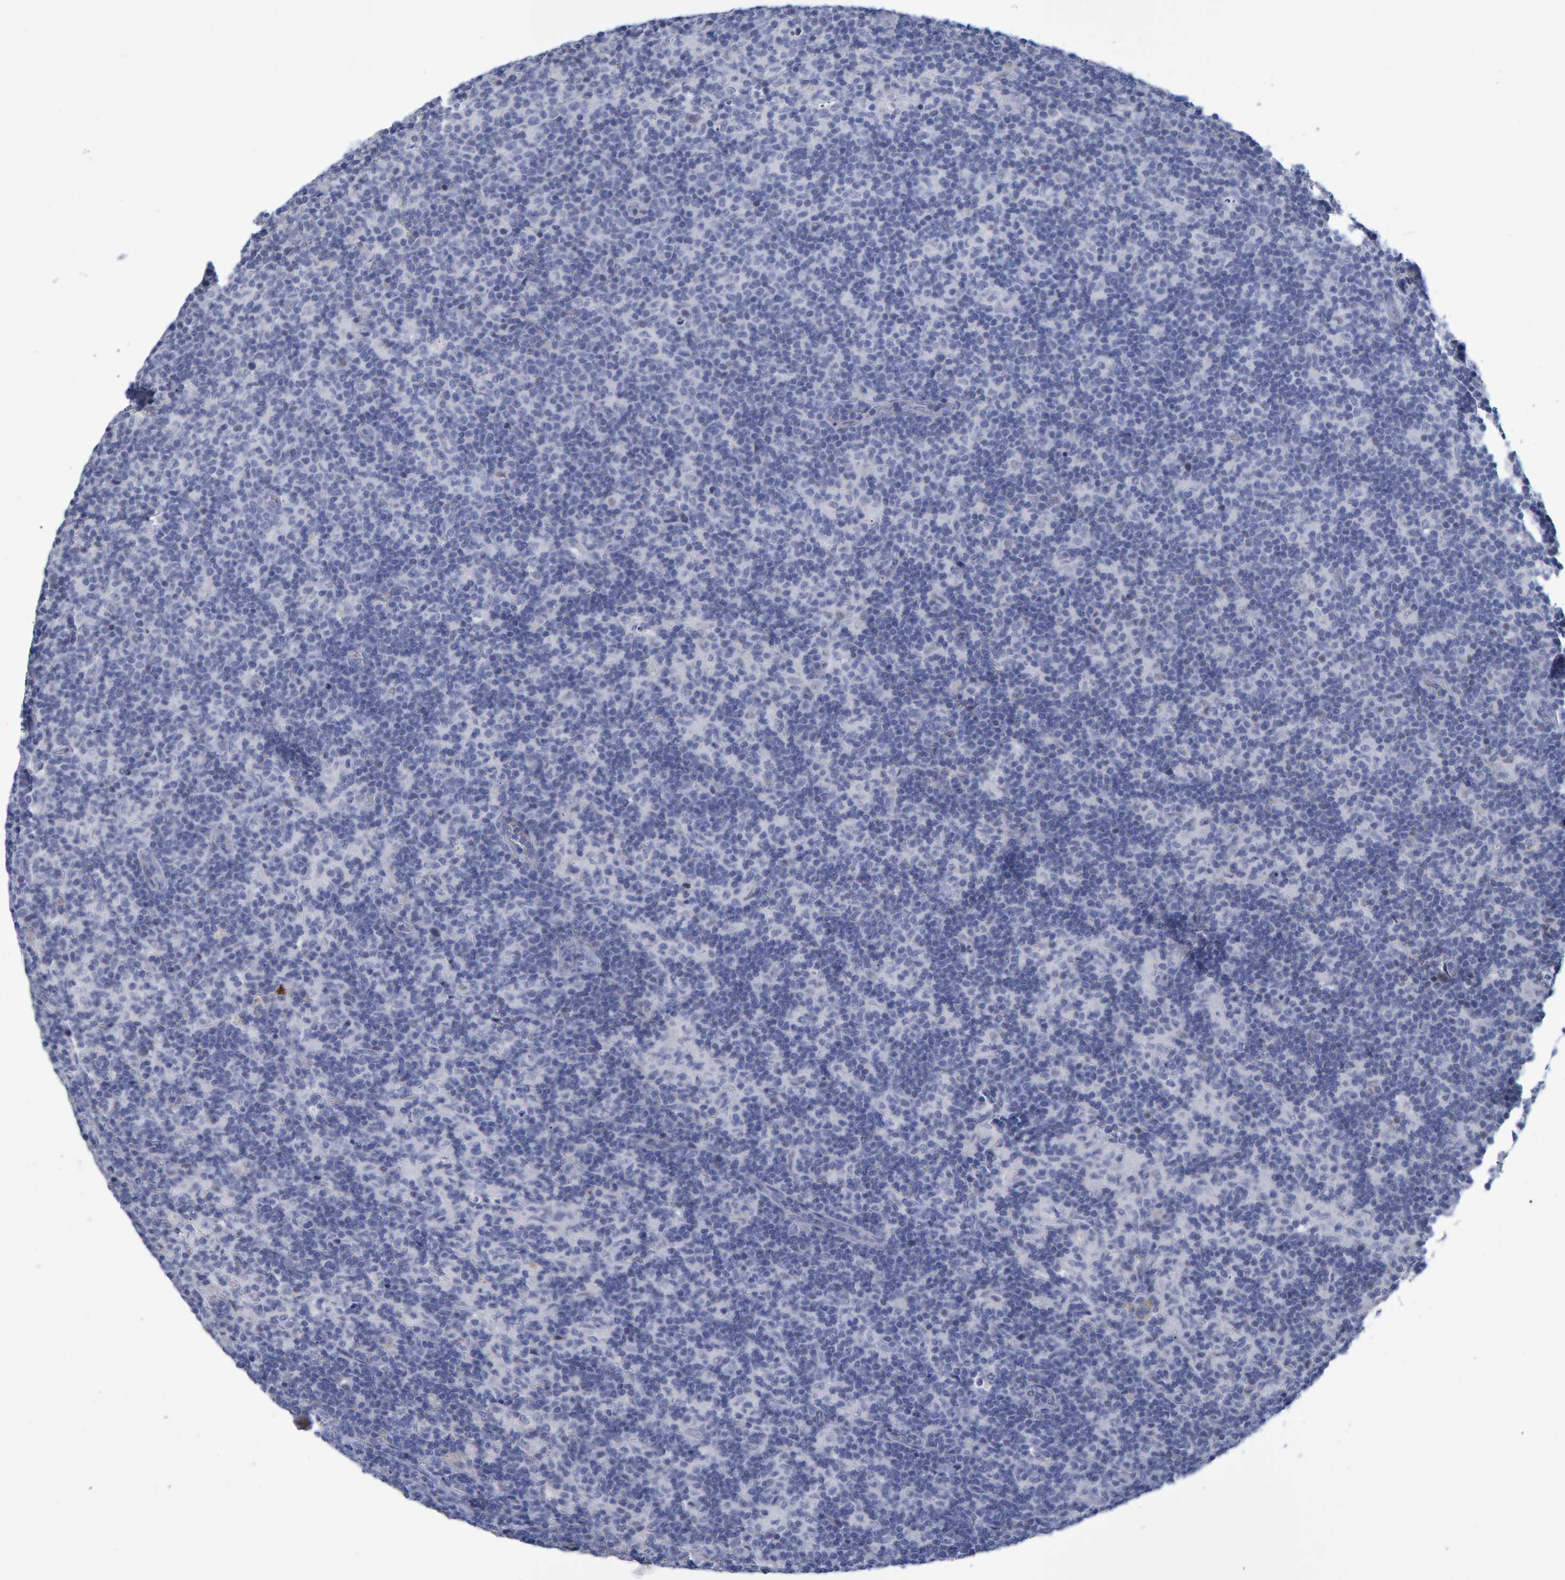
{"staining": {"intensity": "negative", "quantity": "none", "location": "none"}, "tissue": "lymph node", "cell_type": "Germinal center cells", "image_type": "normal", "snomed": [{"axis": "morphology", "description": "Normal tissue, NOS"}, {"axis": "morphology", "description": "Inflammation, NOS"}, {"axis": "topography", "description": "Lymph node"}], "caption": "IHC photomicrograph of benign lymph node: lymph node stained with DAB demonstrates no significant protein staining in germinal center cells. (Stains: DAB IHC with hematoxylin counter stain, Microscopy: brightfield microscopy at high magnification).", "gene": "PROCA1", "patient": {"sex": "male", "age": 55}}